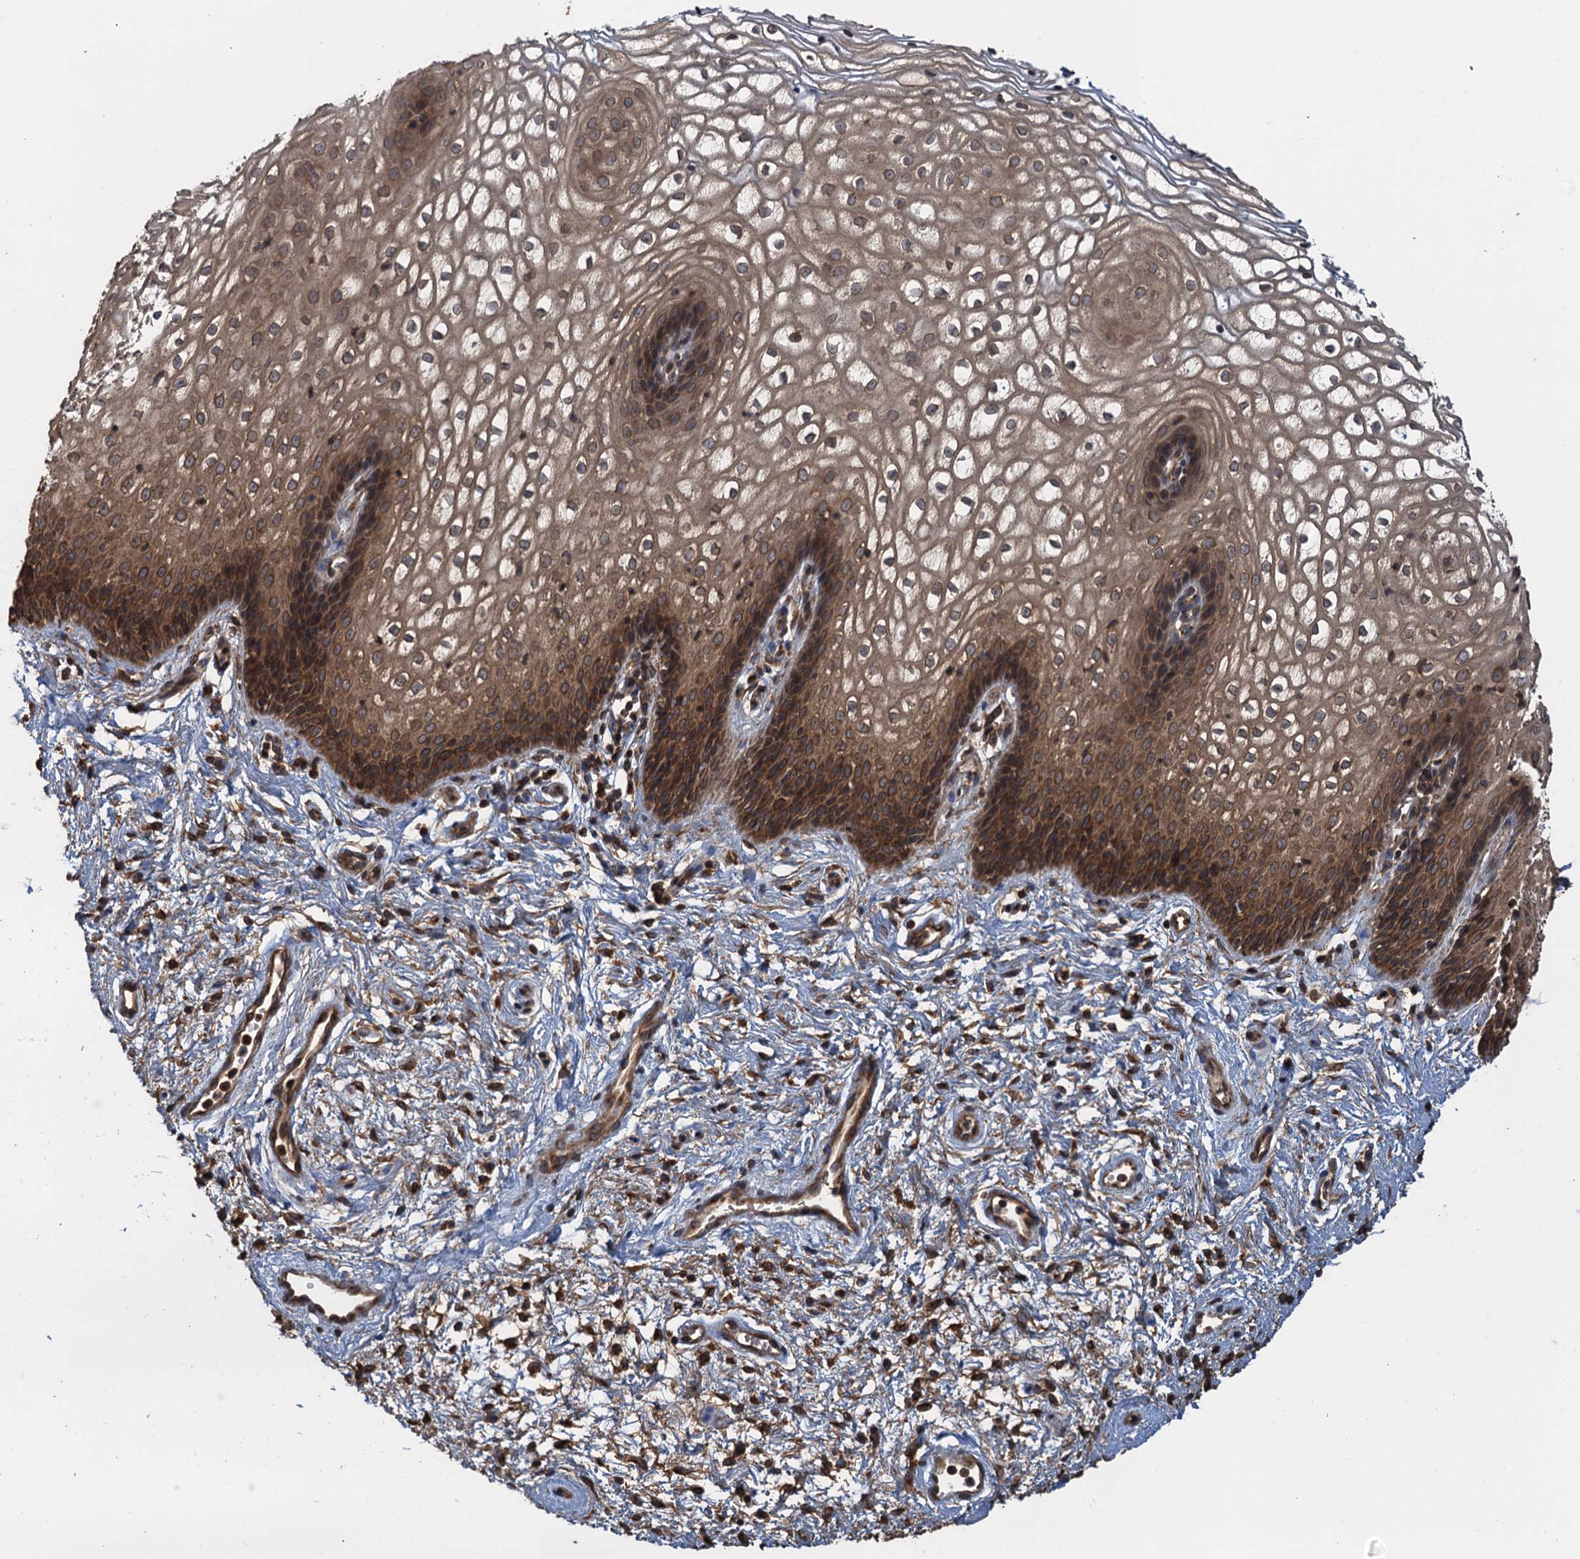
{"staining": {"intensity": "moderate", "quantity": ">75%", "location": "cytoplasmic/membranous"}, "tissue": "vagina", "cell_type": "Squamous epithelial cells", "image_type": "normal", "snomed": [{"axis": "morphology", "description": "Normal tissue, NOS"}, {"axis": "topography", "description": "Vagina"}], "caption": "Immunohistochemical staining of unremarkable human vagina shows medium levels of moderate cytoplasmic/membranous expression in approximately >75% of squamous epithelial cells.", "gene": "GLE1", "patient": {"sex": "female", "age": 34}}